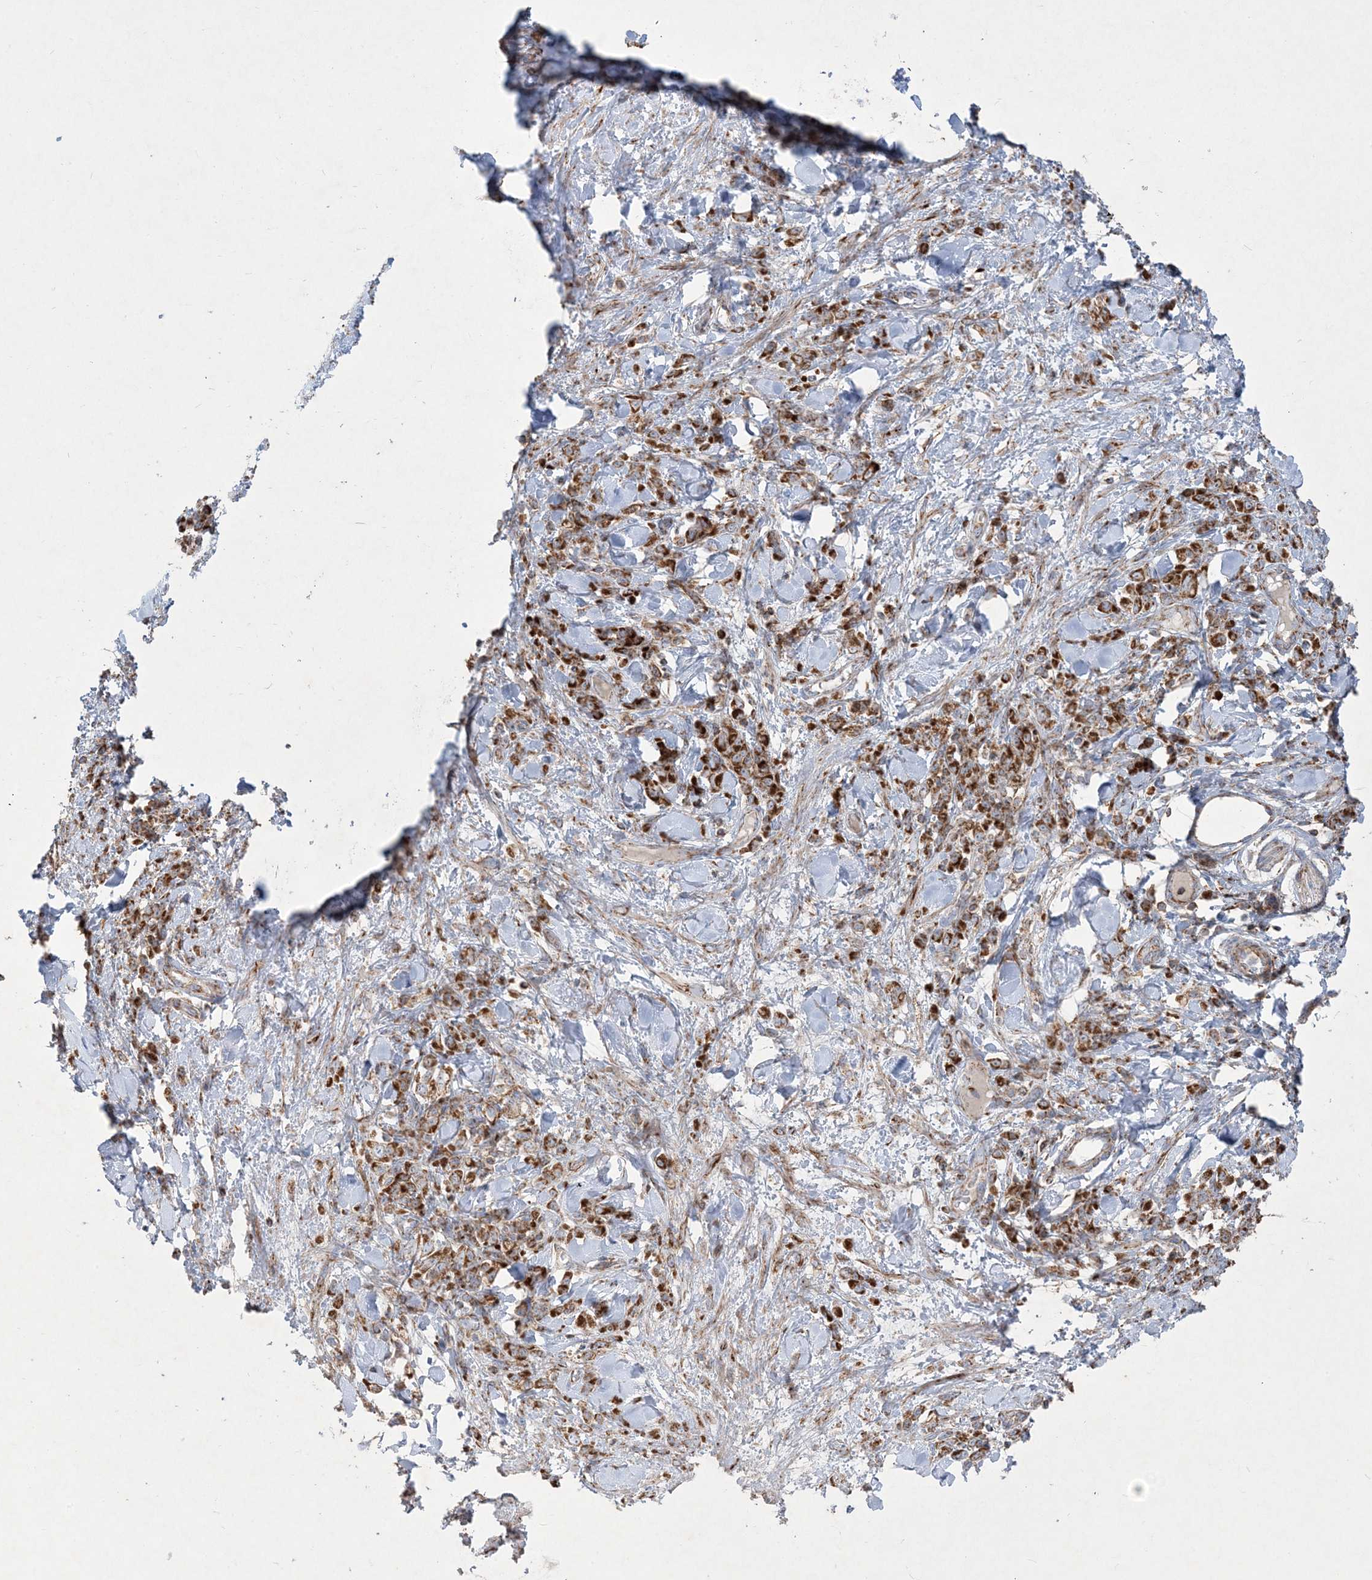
{"staining": {"intensity": "strong", "quantity": ">75%", "location": "cytoplasmic/membranous"}, "tissue": "stomach cancer", "cell_type": "Tumor cells", "image_type": "cancer", "snomed": [{"axis": "morphology", "description": "Normal tissue, NOS"}, {"axis": "morphology", "description": "Adenocarcinoma, NOS"}, {"axis": "topography", "description": "Stomach"}], "caption": "Adenocarcinoma (stomach) tissue exhibits strong cytoplasmic/membranous staining in about >75% of tumor cells (DAB = brown stain, brightfield microscopy at high magnification).", "gene": "BEND4", "patient": {"sex": "male", "age": 82}}